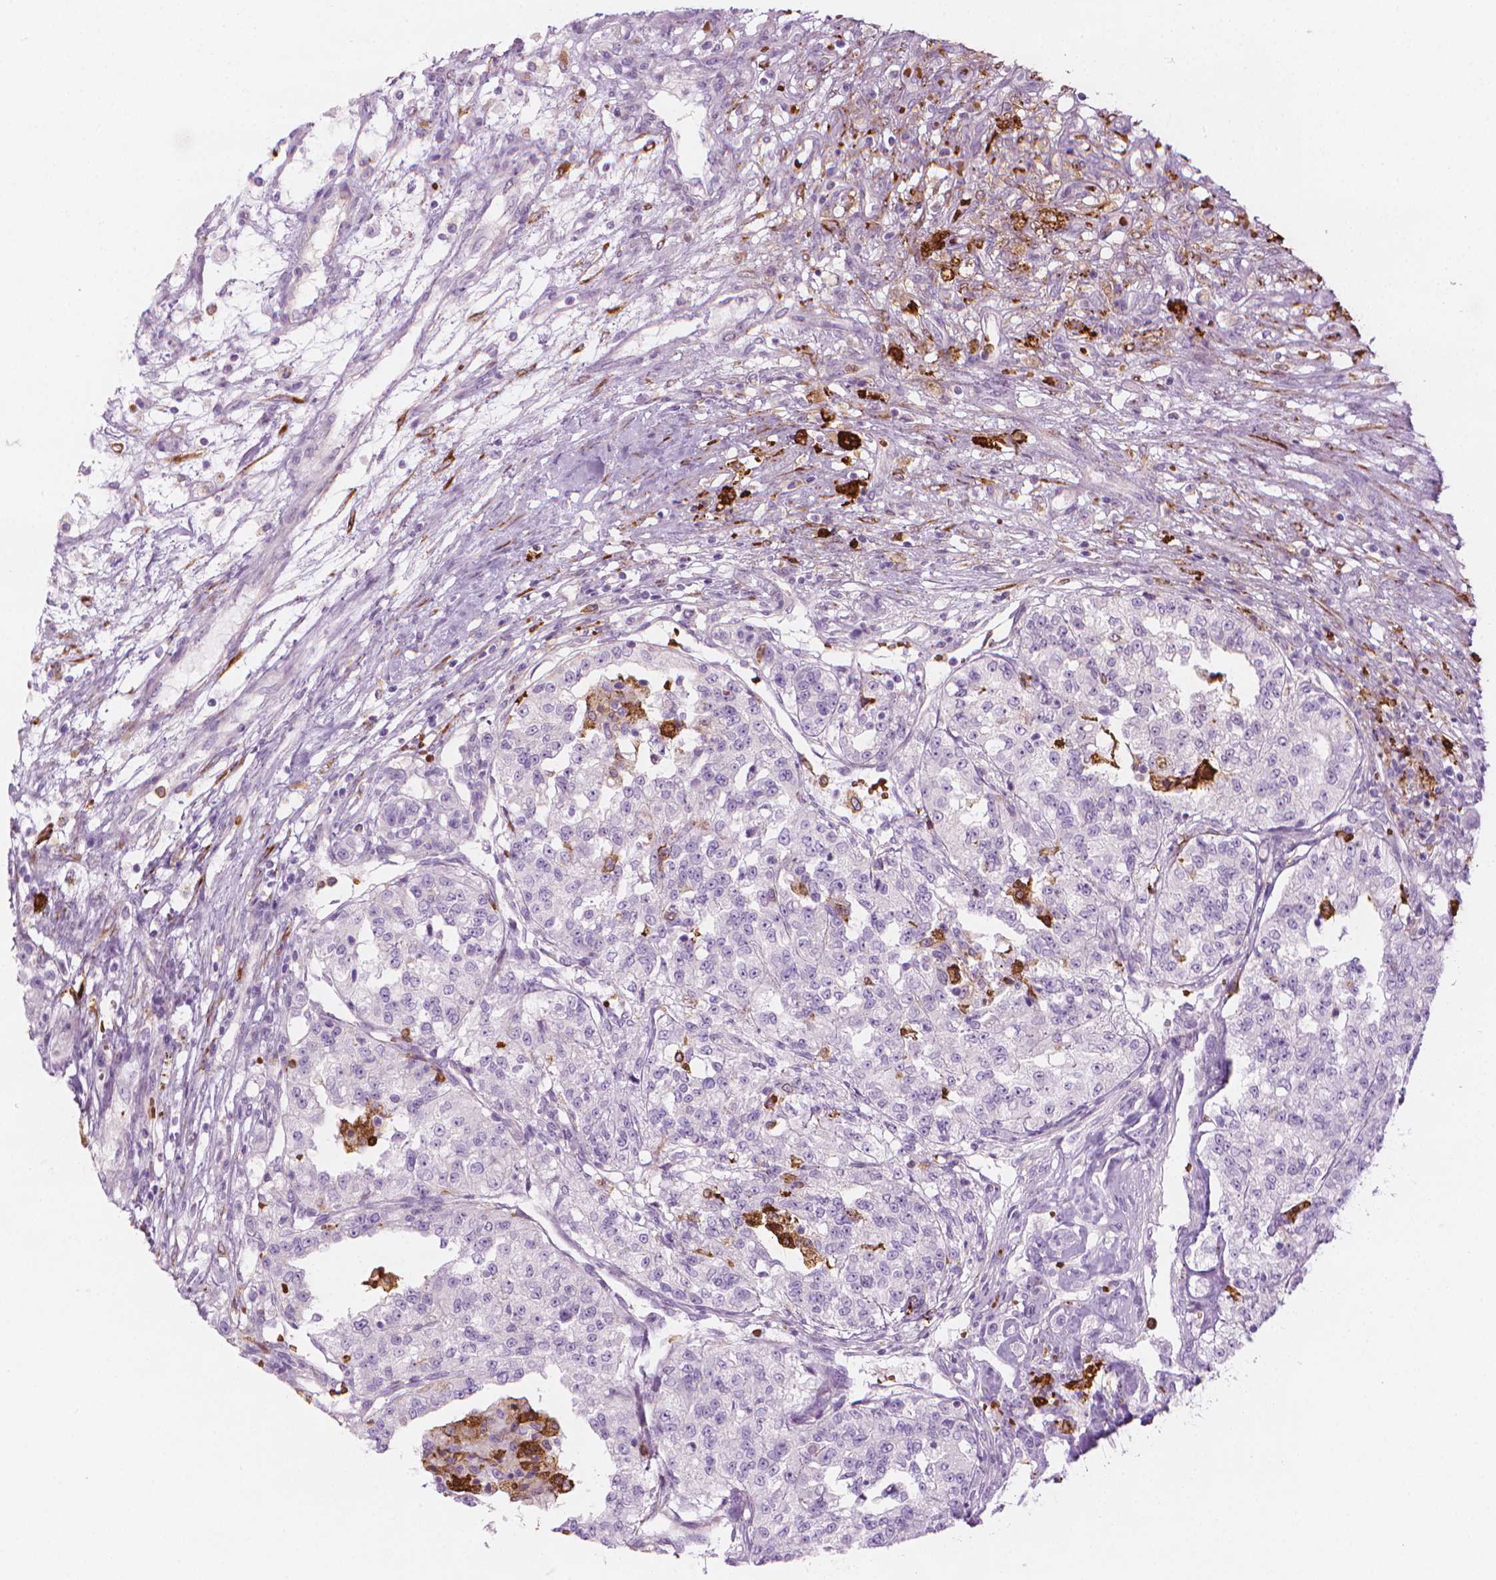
{"staining": {"intensity": "negative", "quantity": "none", "location": "none"}, "tissue": "renal cancer", "cell_type": "Tumor cells", "image_type": "cancer", "snomed": [{"axis": "morphology", "description": "Adenocarcinoma, NOS"}, {"axis": "topography", "description": "Kidney"}], "caption": "Tumor cells are negative for protein expression in human adenocarcinoma (renal).", "gene": "CES1", "patient": {"sex": "female", "age": 63}}